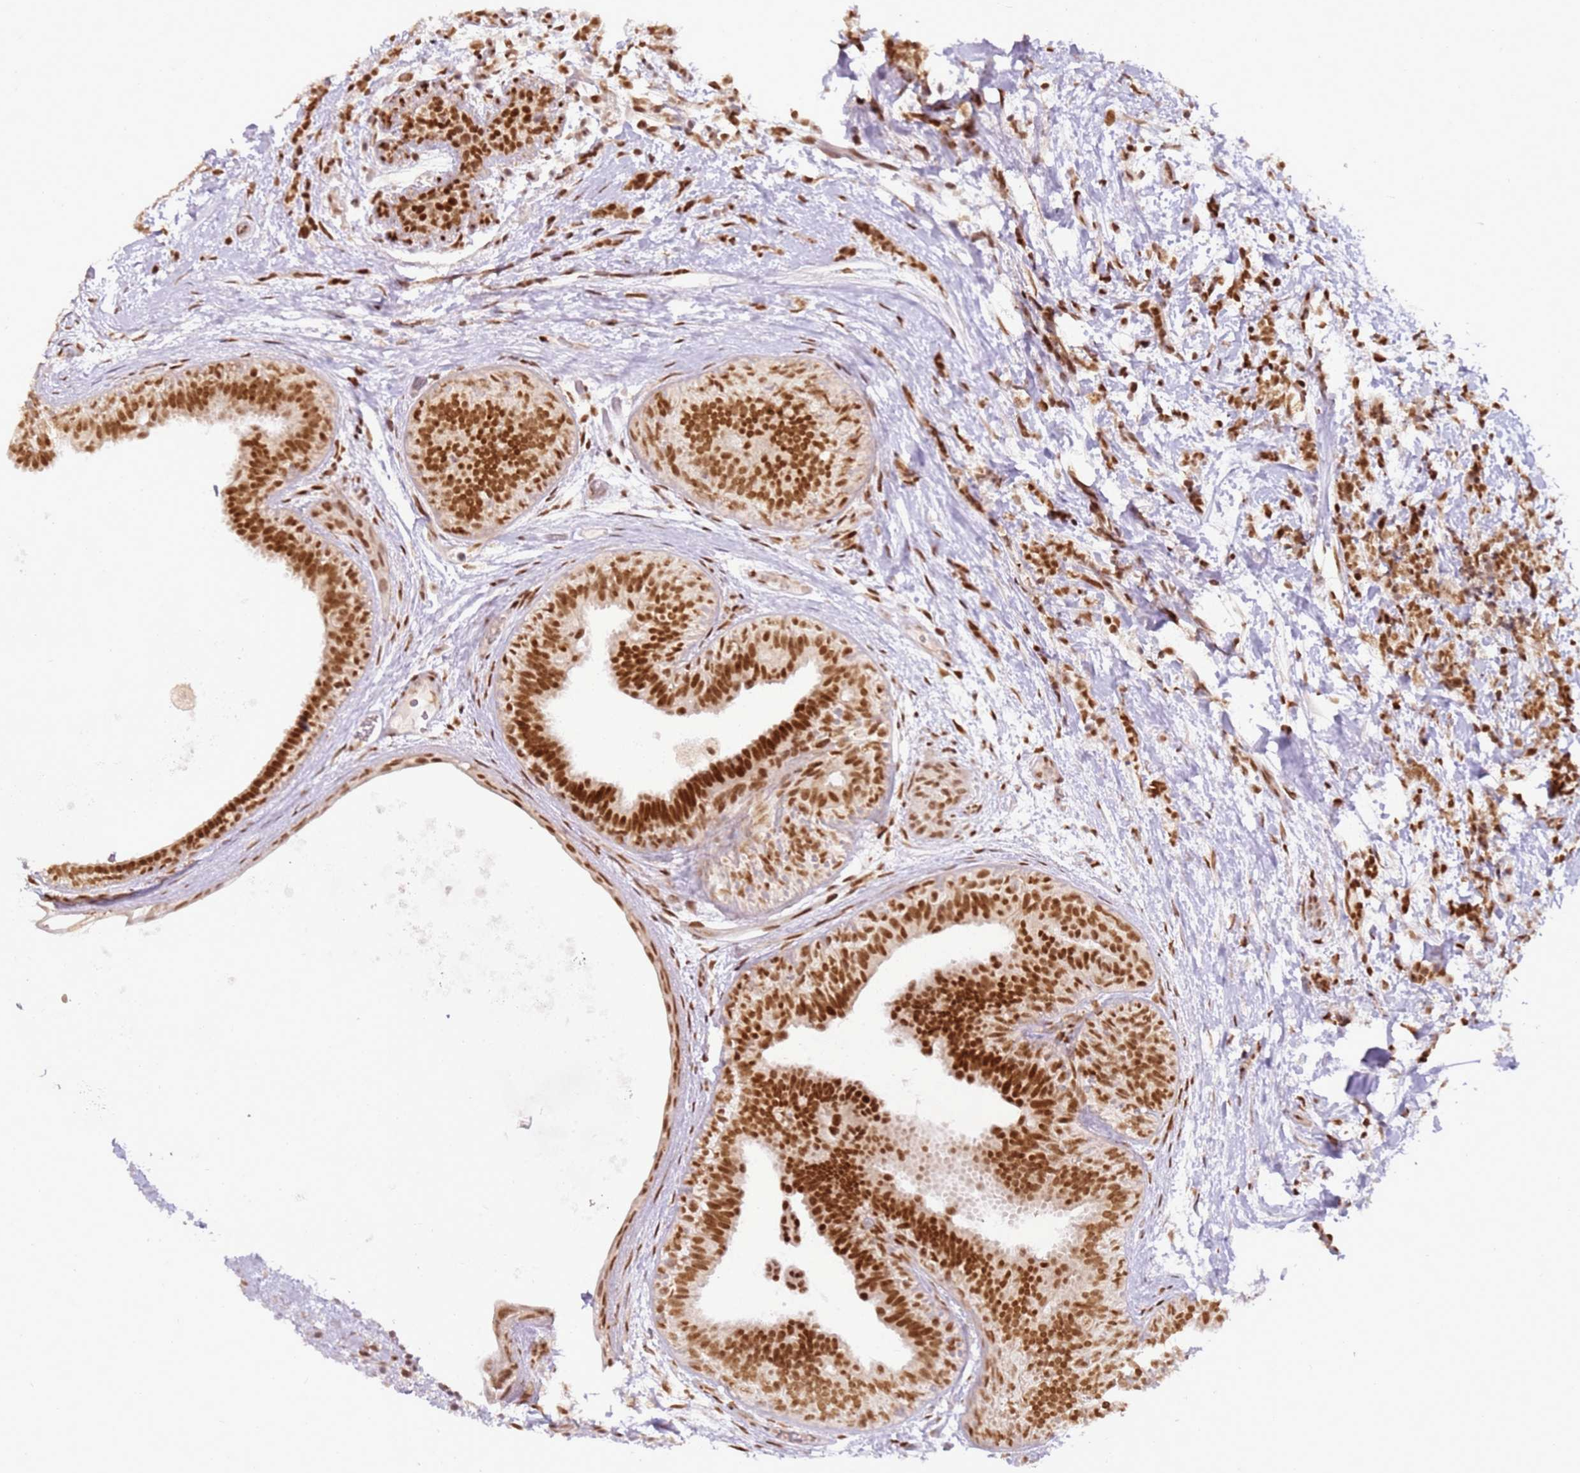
{"staining": {"intensity": "strong", "quantity": ">75%", "location": "nuclear"}, "tissue": "breast cancer", "cell_type": "Tumor cells", "image_type": "cancer", "snomed": [{"axis": "morphology", "description": "Lobular carcinoma"}, {"axis": "topography", "description": "Breast"}], "caption": "A brown stain highlights strong nuclear positivity of a protein in human lobular carcinoma (breast) tumor cells. Using DAB (3,3'-diaminobenzidine) (brown) and hematoxylin (blue) stains, captured at high magnification using brightfield microscopy.", "gene": "PHC2", "patient": {"sex": "female", "age": 58}}